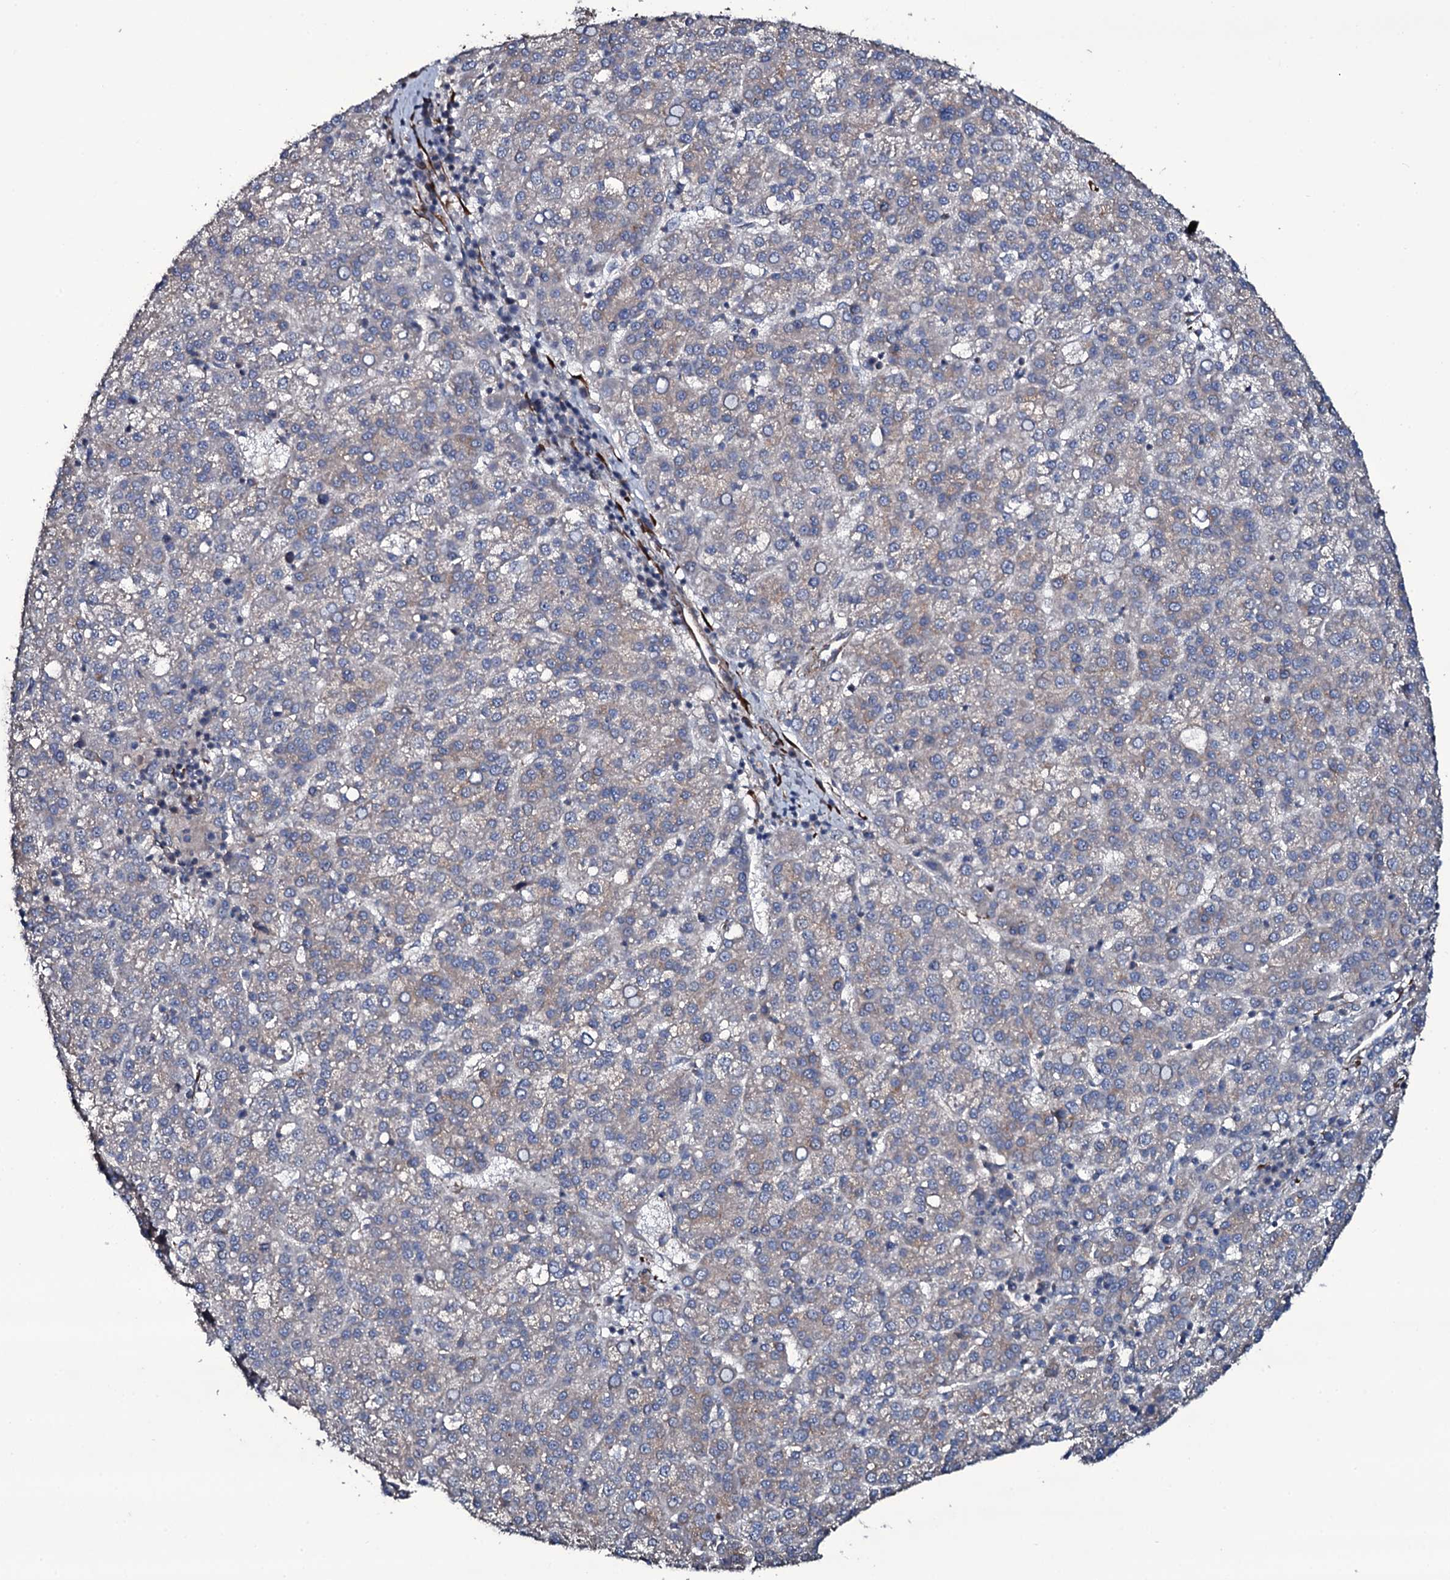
{"staining": {"intensity": "weak", "quantity": "25%-75%", "location": "cytoplasmic/membranous"}, "tissue": "liver cancer", "cell_type": "Tumor cells", "image_type": "cancer", "snomed": [{"axis": "morphology", "description": "Carcinoma, Hepatocellular, NOS"}, {"axis": "topography", "description": "Liver"}], "caption": "This histopathology image demonstrates immunohistochemistry staining of hepatocellular carcinoma (liver), with low weak cytoplasmic/membranous staining in about 25%-75% of tumor cells.", "gene": "WIPF3", "patient": {"sex": "female", "age": 58}}